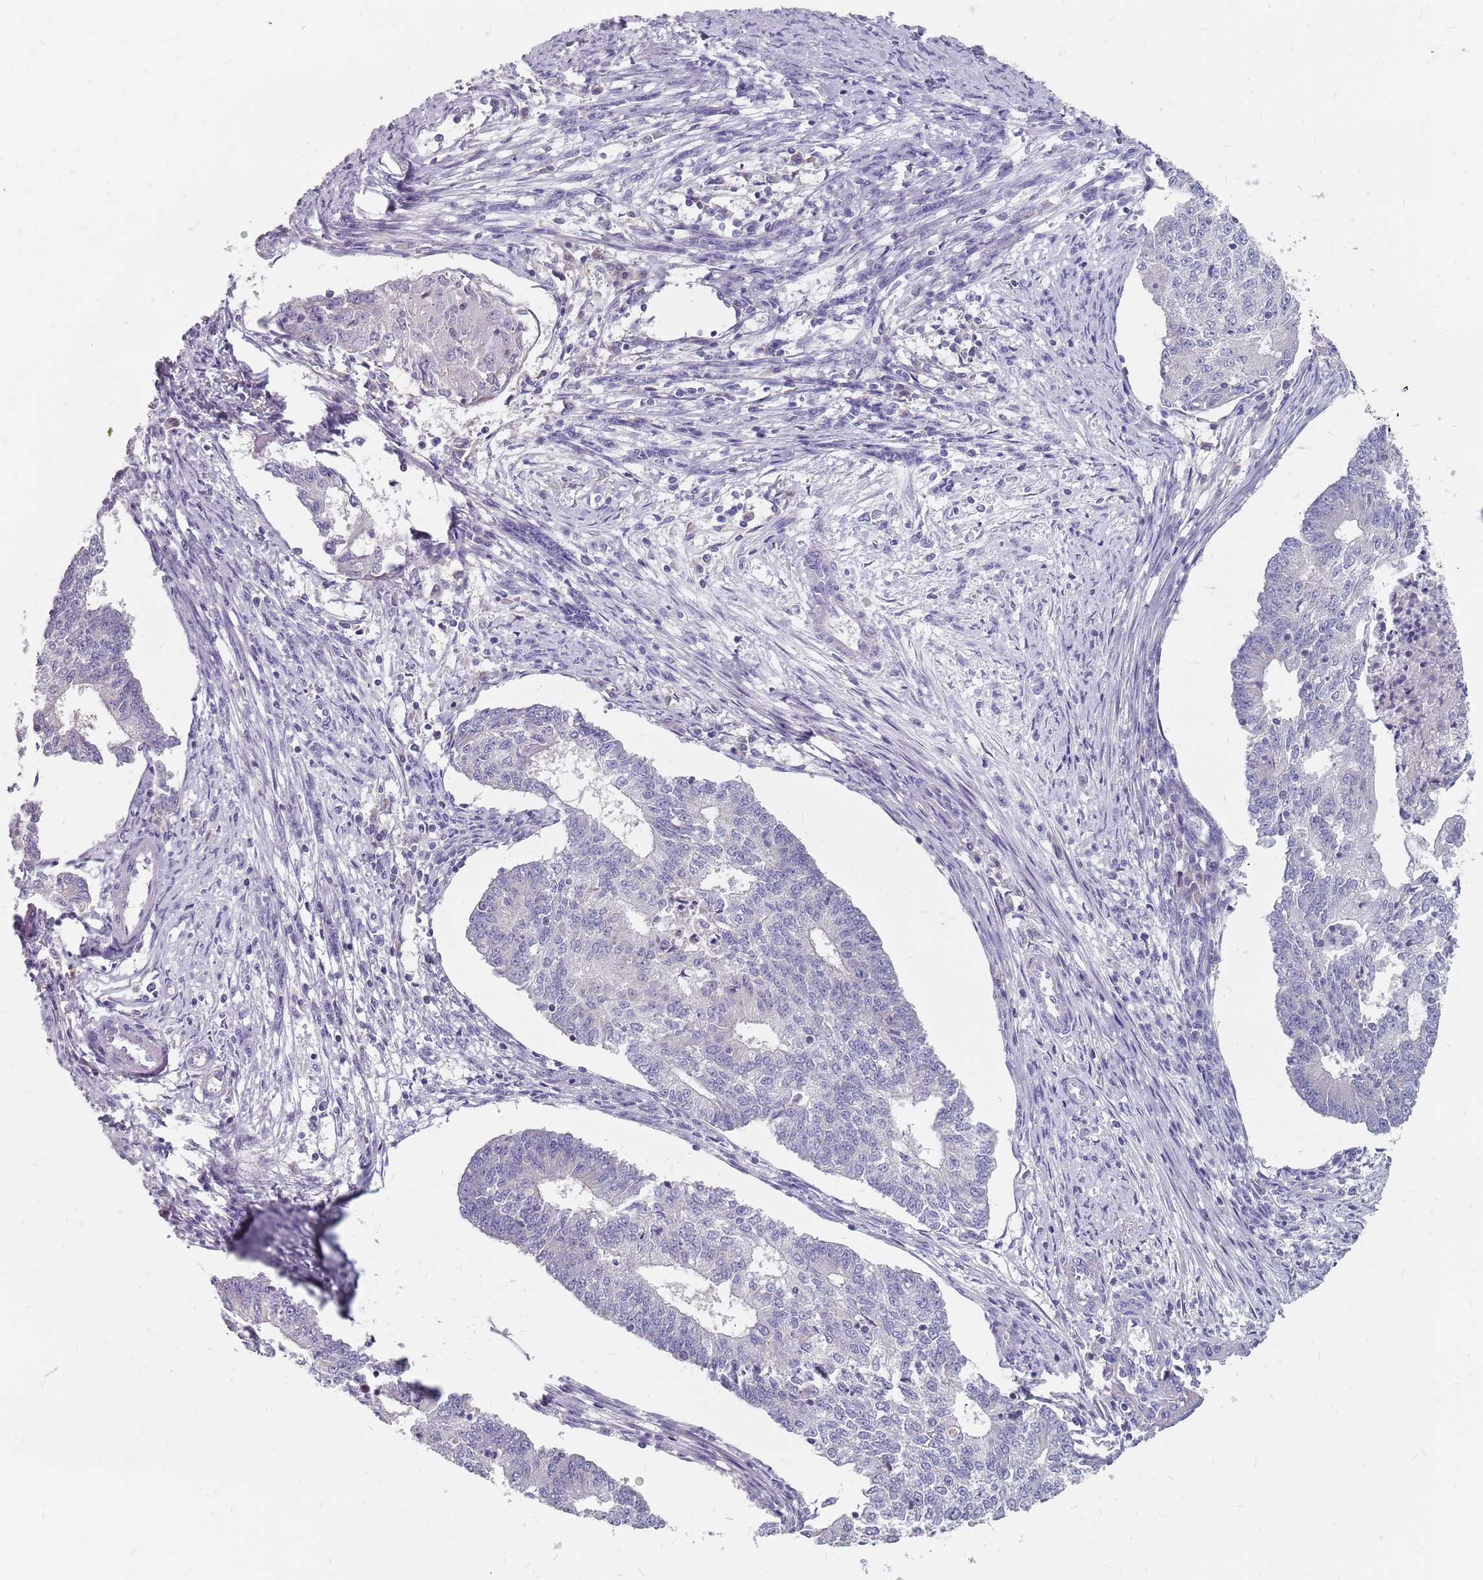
{"staining": {"intensity": "negative", "quantity": "none", "location": "none"}, "tissue": "endometrial cancer", "cell_type": "Tumor cells", "image_type": "cancer", "snomed": [{"axis": "morphology", "description": "Adenocarcinoma, NOS"}, {"axis": "topography", "description": "Endometrium"}], "caption": "Micrograph shows no significant protein expression in tumor cells of endometrial adenocarcinoma.", "gene": "CMTR2", "patient": {"sex": "female", "age": 56}}